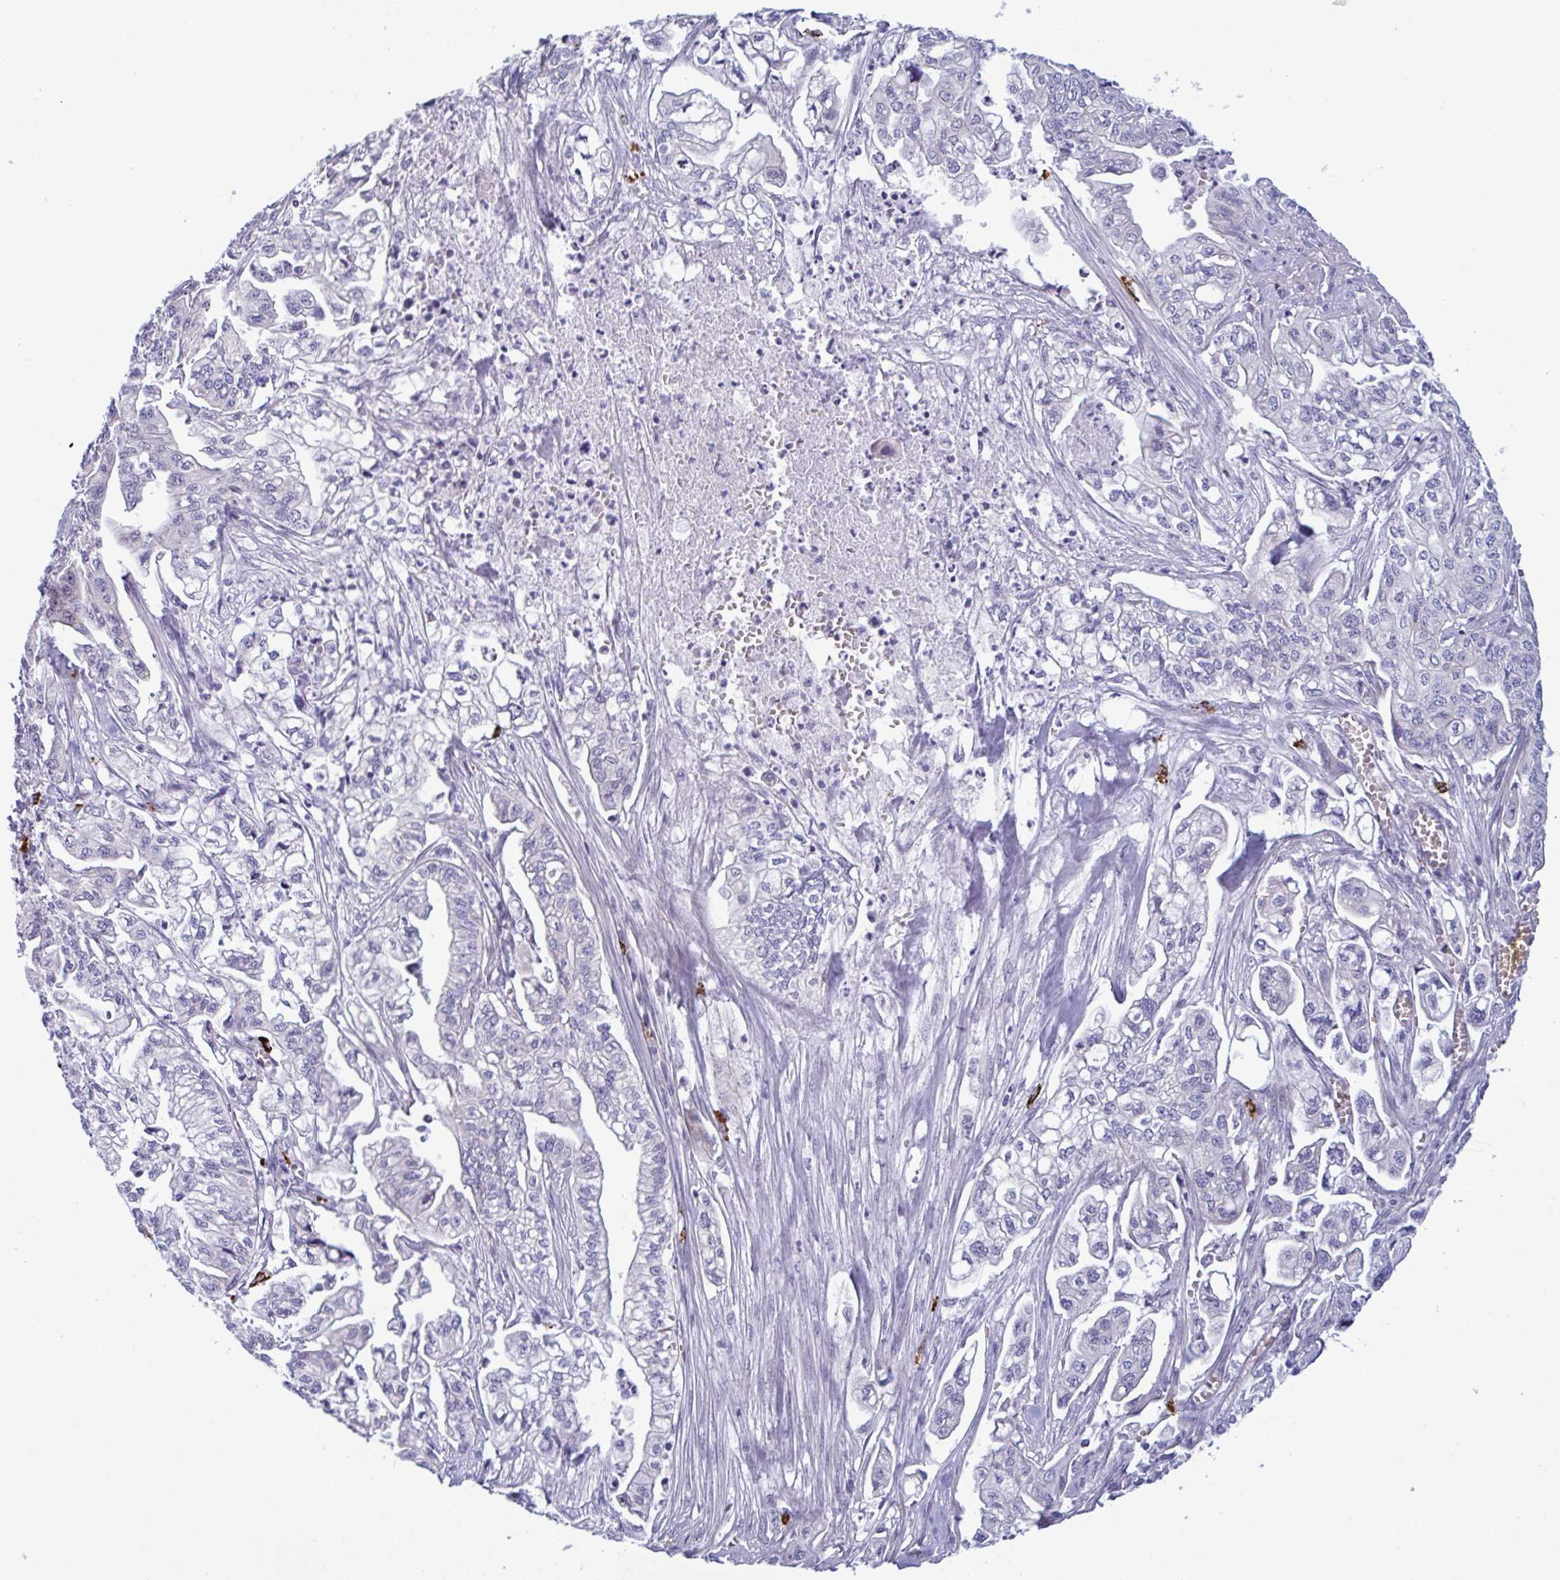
{"staining": {"intensity": "negative", "quantity": "none", "location": "none"}, "tissue": "pancreatic cancer", "cell_type": "Tumor cells", "image_type": "cancer", "snomed": [{"axis": "morphology", "description": "Adenocarcinoma, NOS"}, {"axis": "topography", "description": "Pancreas"}], "caption": "This is an immunohistochemistry (IHC) photomicrograph of pancreatic adenocarcinoma. There is no positivity in tumor cells.", "gene": "ZNF684", "patient": {"sex": "male", "age": 68}}